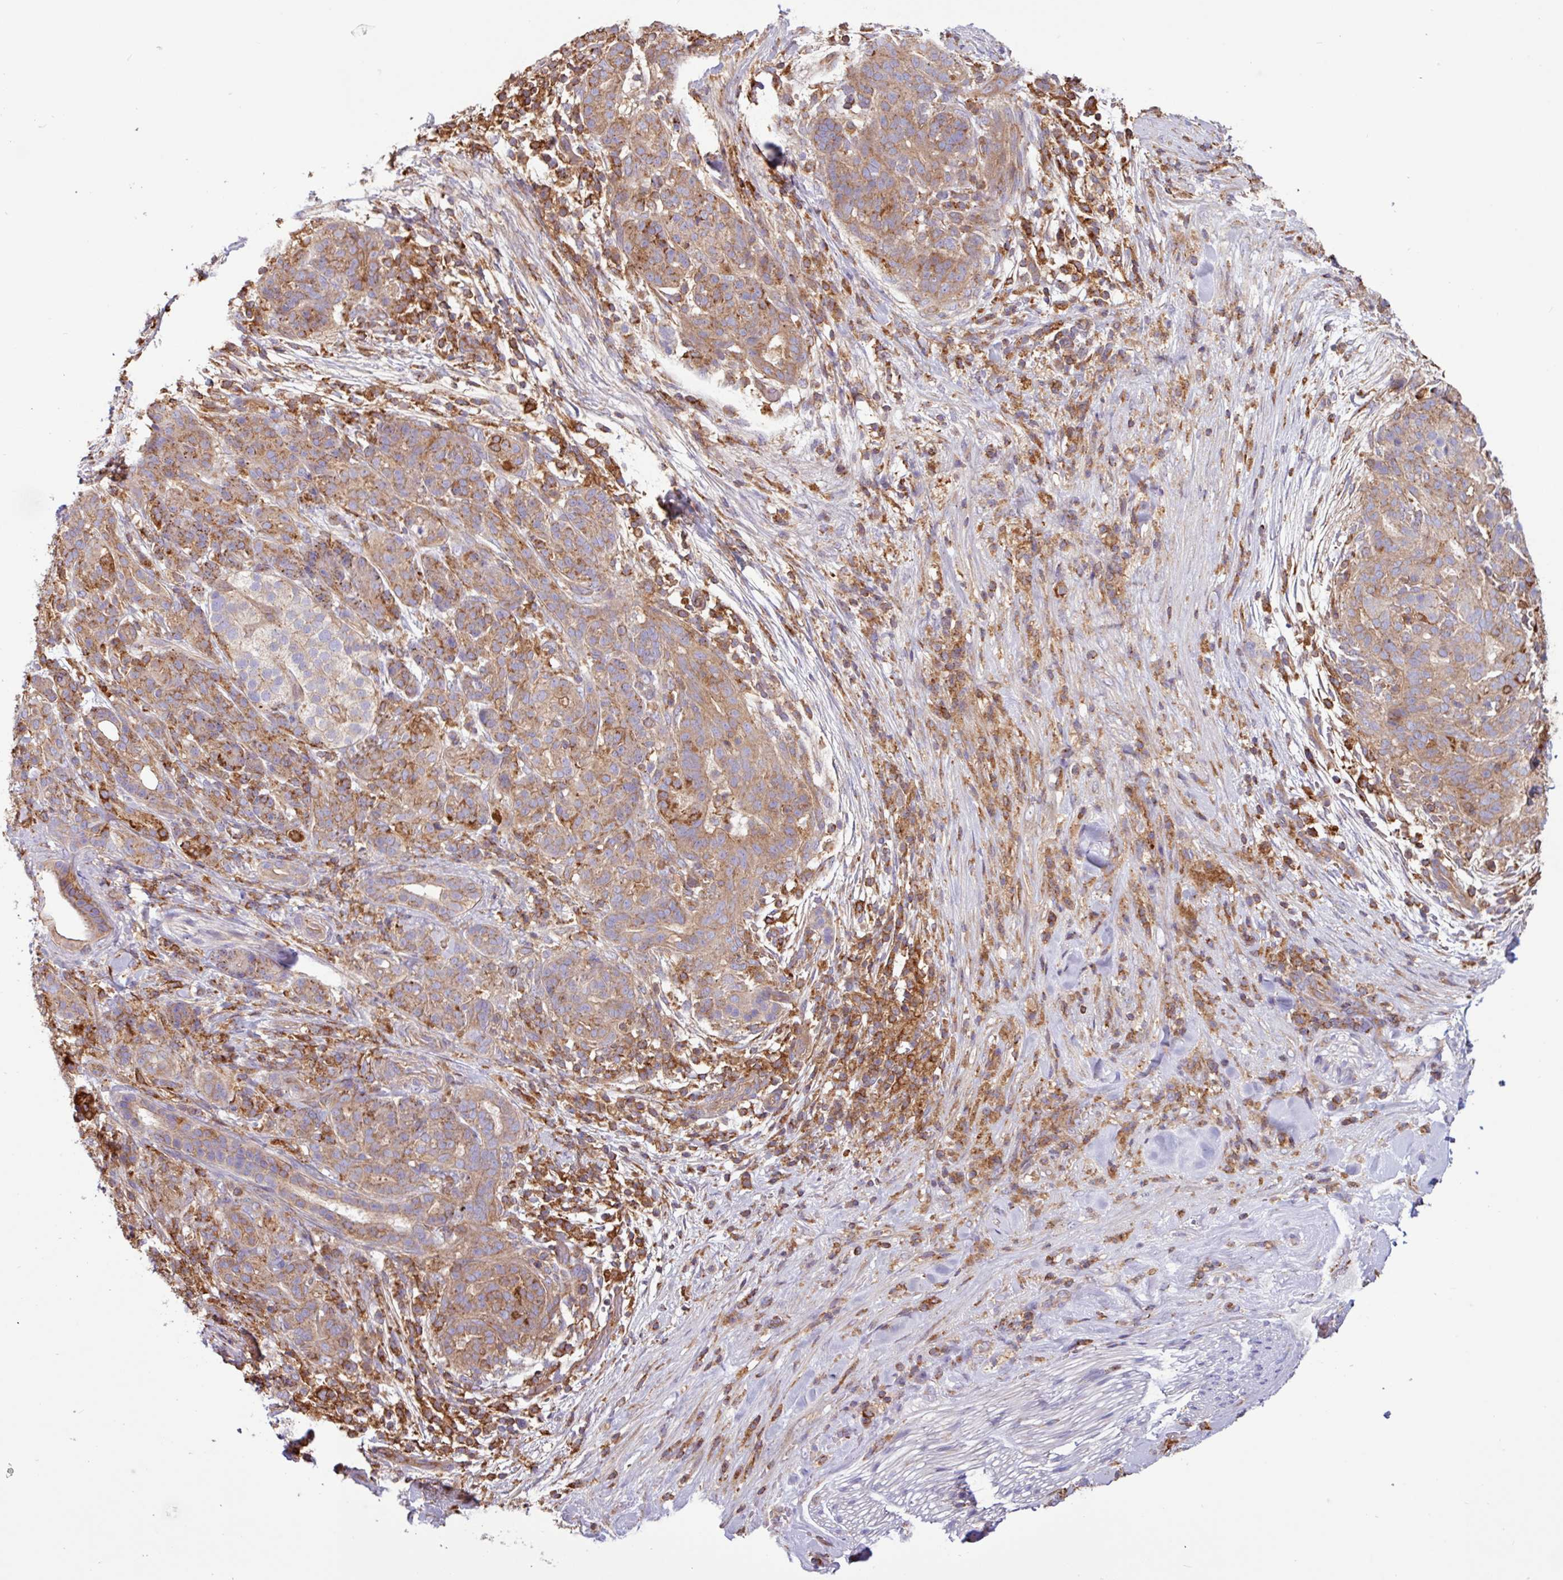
{"staining": {"intensity": "moderate", "quantity": ">75%", "location": "cytoplasmic/membranous"}, "tissue": "pancreatic cancer", "cell_type": "Tumor cells", "image_type": "cancer", "snomed": [{"axis": "morphology", "description": "Adenocarcinoma, NOS"}, {"axis": "topography", "description": "Pancreas"}], "caption": "A brown stain highlights moderate cytoplasmic/membranous expression of a protein in pancreatic cancer tumor cells. Immunohistochemistry (ihc) stains the protein of interest in brown and the nuclei are stained blue.", "gene": "ACTR3", "patient": {"sex": "male", "age": 44}}